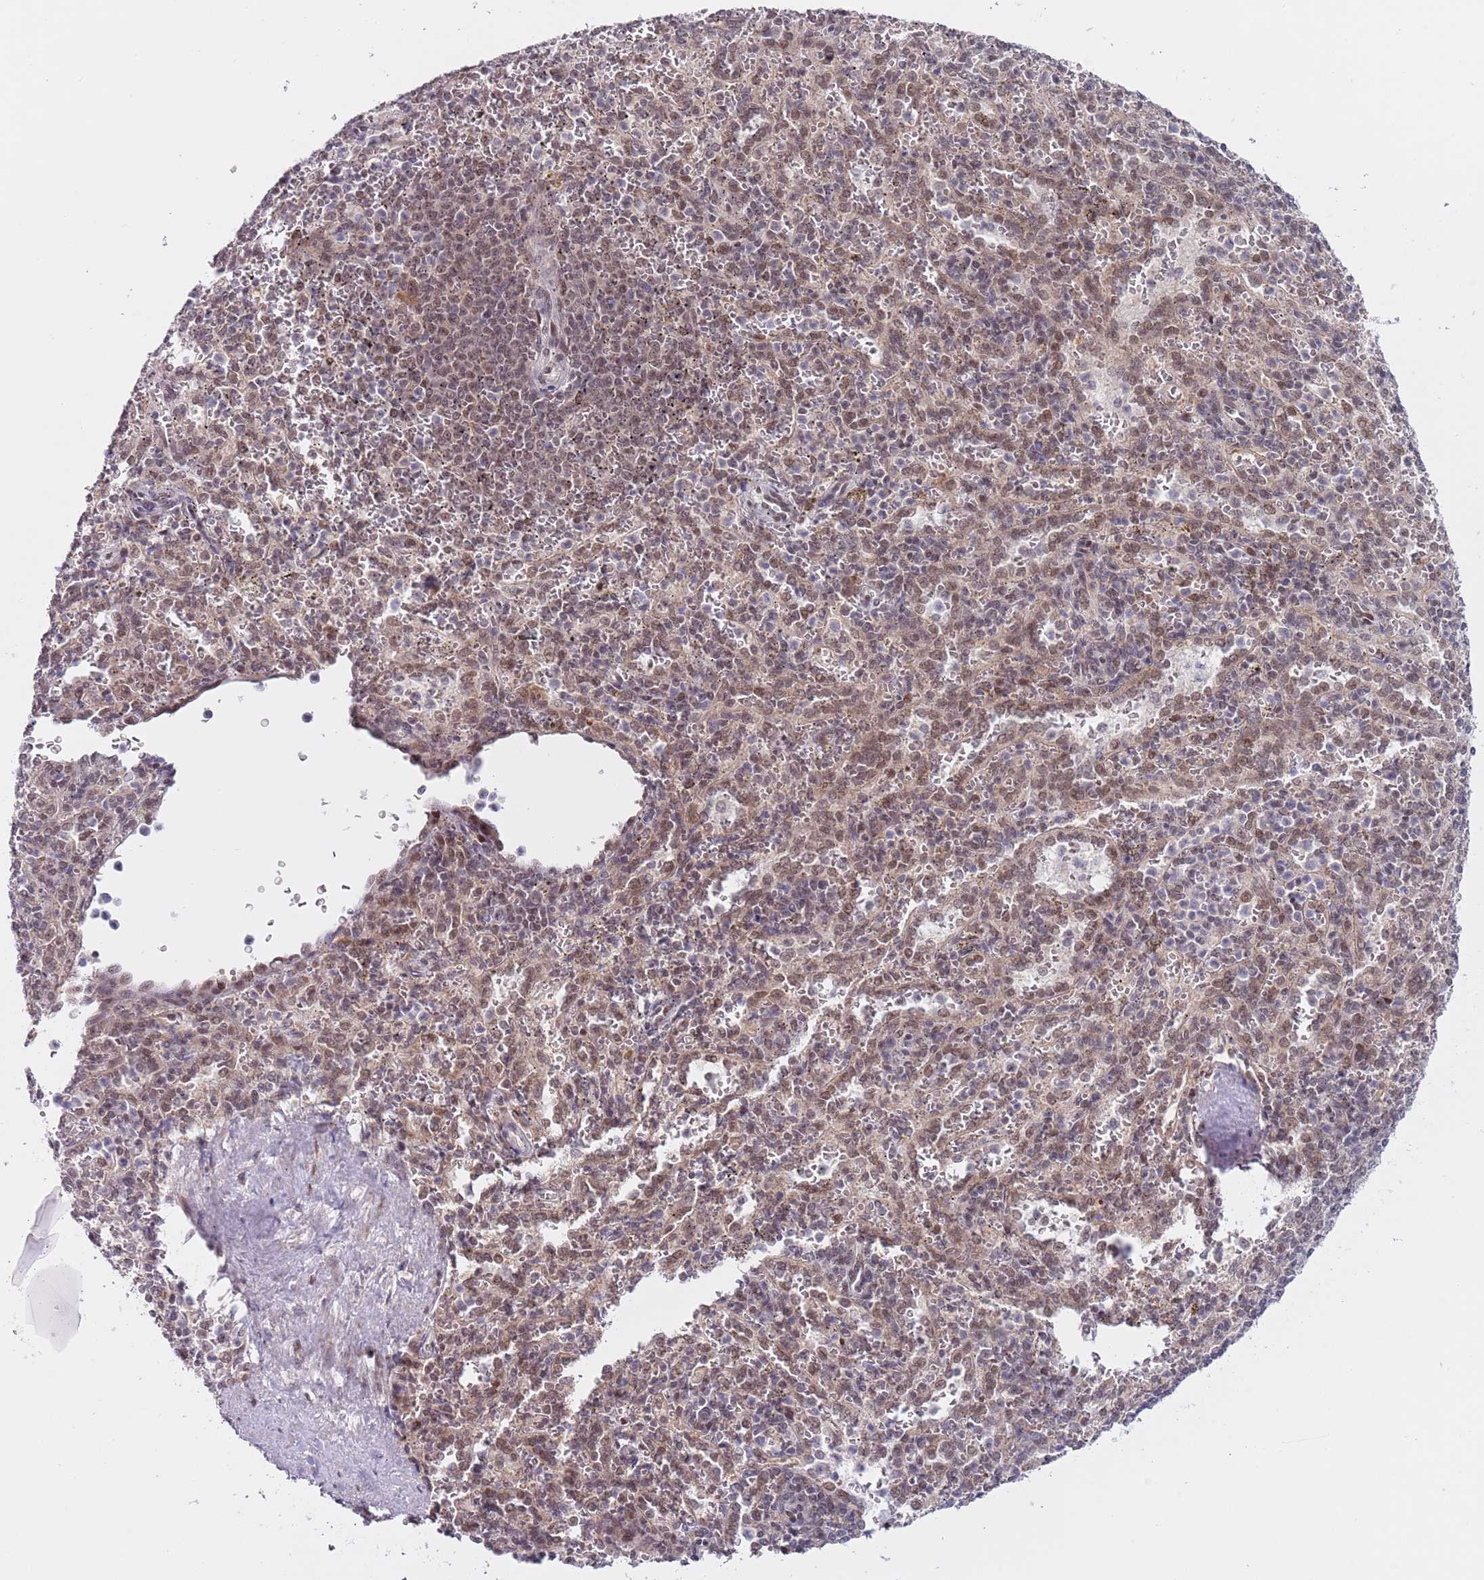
{"staining": {"intensity": "moderate", "quantity": "25%-75%", "location": "nuclear"}, "tissue": "spleen", "cell_type": "Cells in red pulp", "image_type": "normal", "snomed": [{"axis": "morphology", "description": "Normal tissue, NOS"}, {"axis": "topography", "description": "Spleen"}], "caption": "Immunohistochemistry (DAB) staining of benign spleen exhibits moderate nuclear protein staining in approximately 25%-75% of cells in red pulp.", "gene": "SLC25A32", "patient": {"sex": "female", "age": 21}}